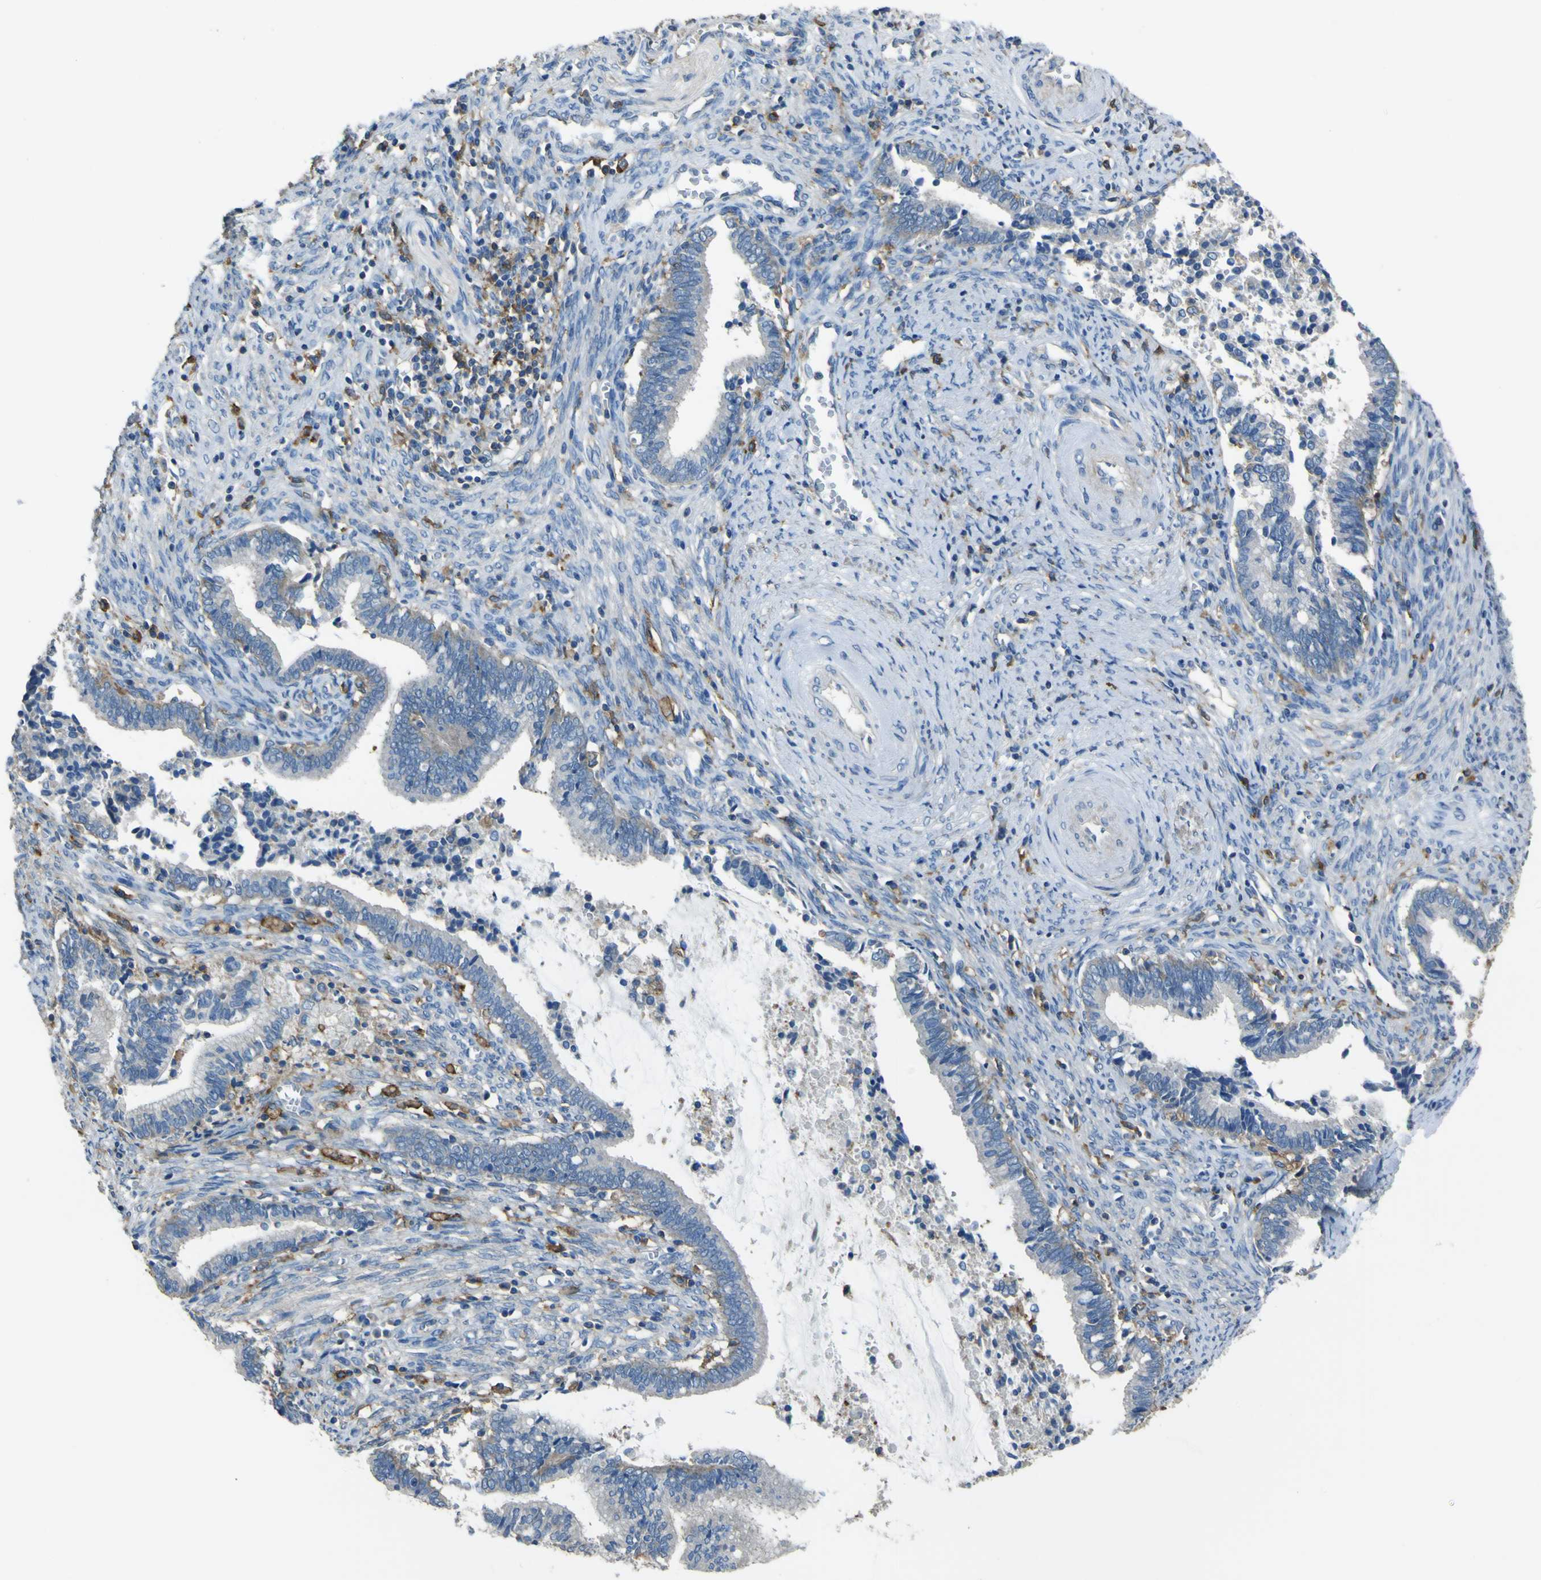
{"staining": {"intensity": "negative", "quantity": "none", "location": "none"}, "tissue": "cervical cancer", "cell_type": "Tumor cells", "image_type": "cancer", "snomed": [{"axis": "morphology", "description": "Adenocarcinoma, NOS"}, {"axis": "topography", "description": "Cervix"}], "caption": "Tumor cells show no significant protein staining in cervical cancer.", "gene": "LAIR1", "patient": {"sex": "female", "age": 44}}